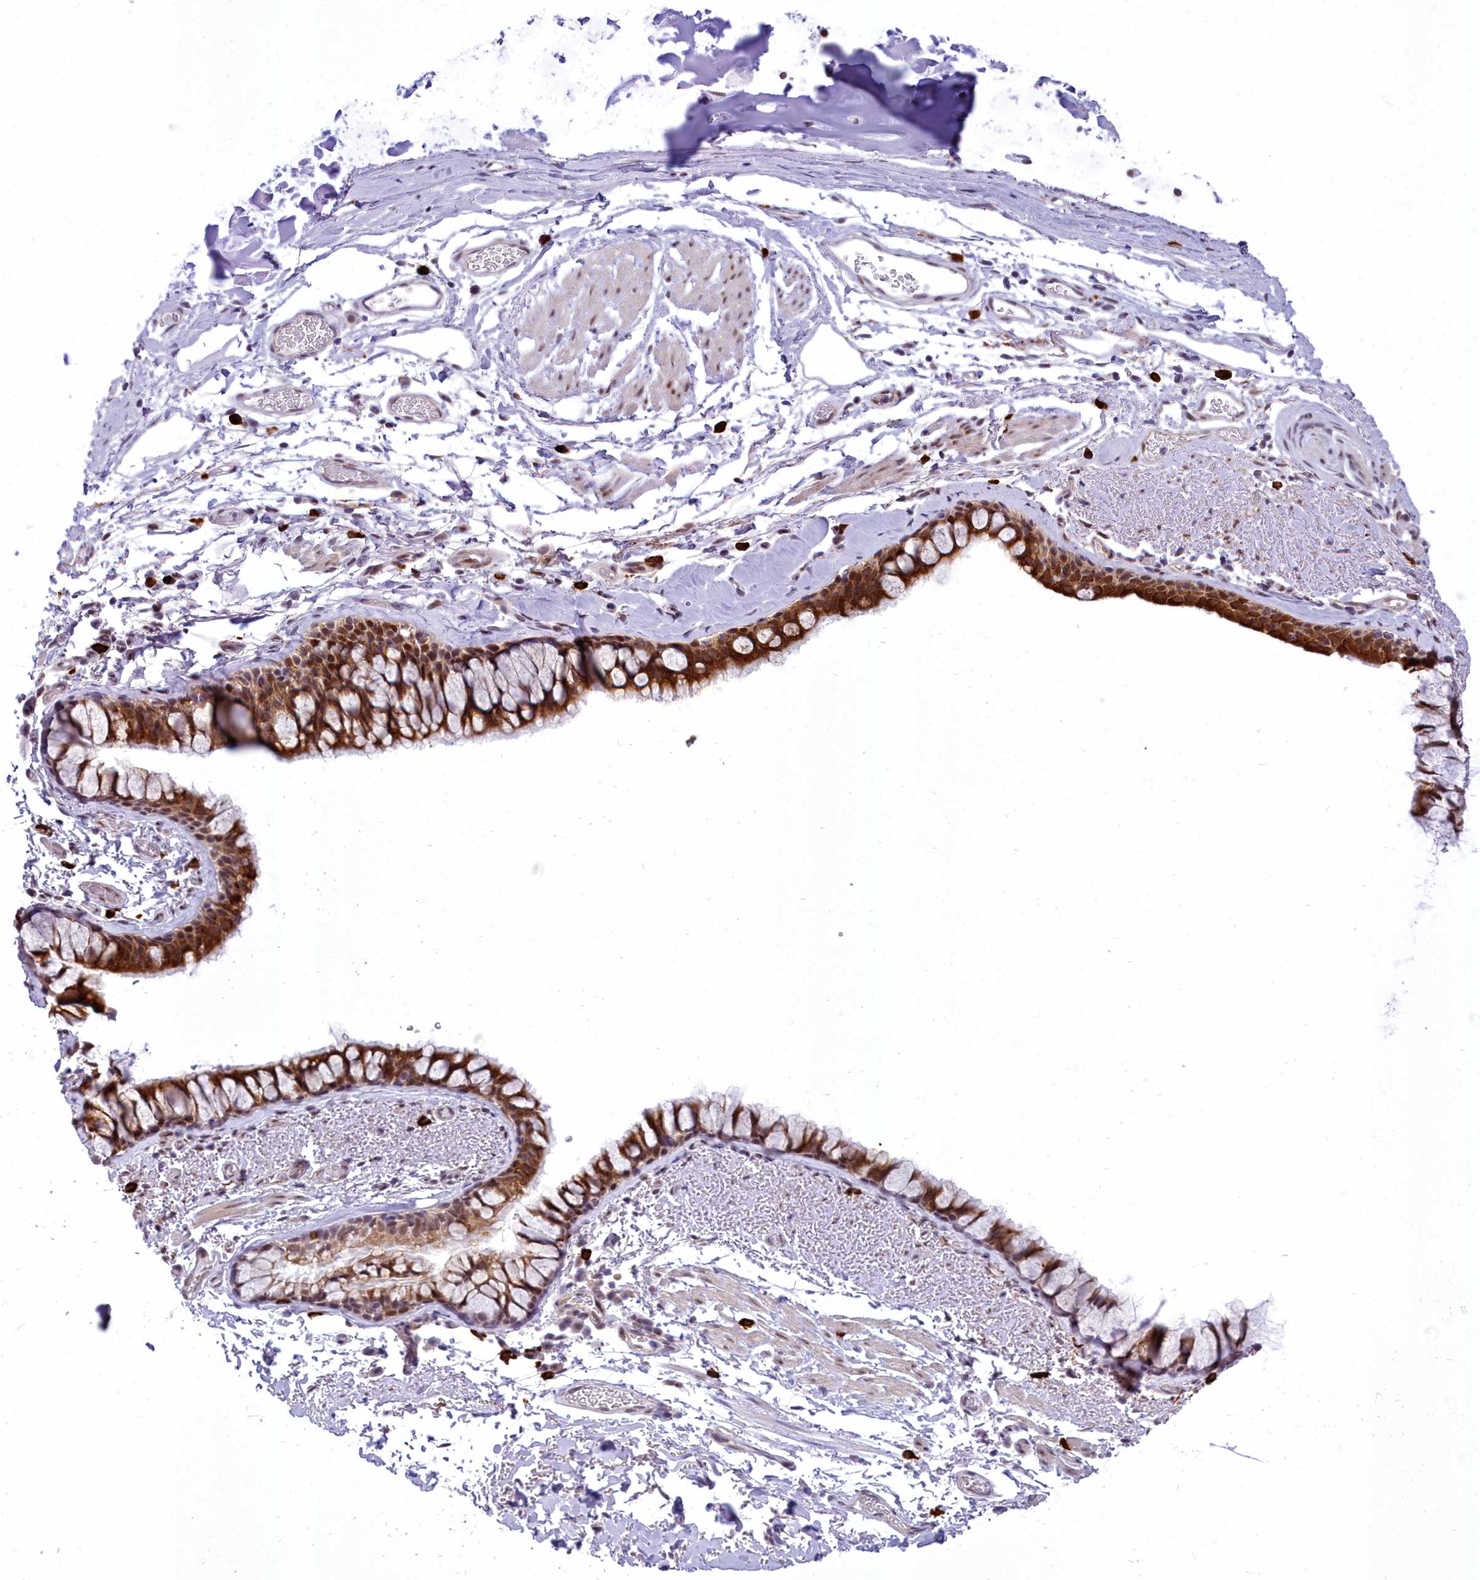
{"staining": {"intensity": "strong", "quantity": ">75%", "location": "cytoplasmic/membranous,nuclear"}, "tissue": "bronchus", "cell_type": "Respiratory epithelial cells", "image_type": "normal", "snomed": [{"axis": "morphology", "description": "Normal tissue, NOS"}, {"axis": "topography", "description": "Bronchus"}], "caption": "A brown stain labels strong cytoplasmic/membranous,nuclear expression of a protein in respiratory epithelial cells of normal human bronchus.", "gene": "CEACAM19", "patient": {"sex": "male", "age": 65}}